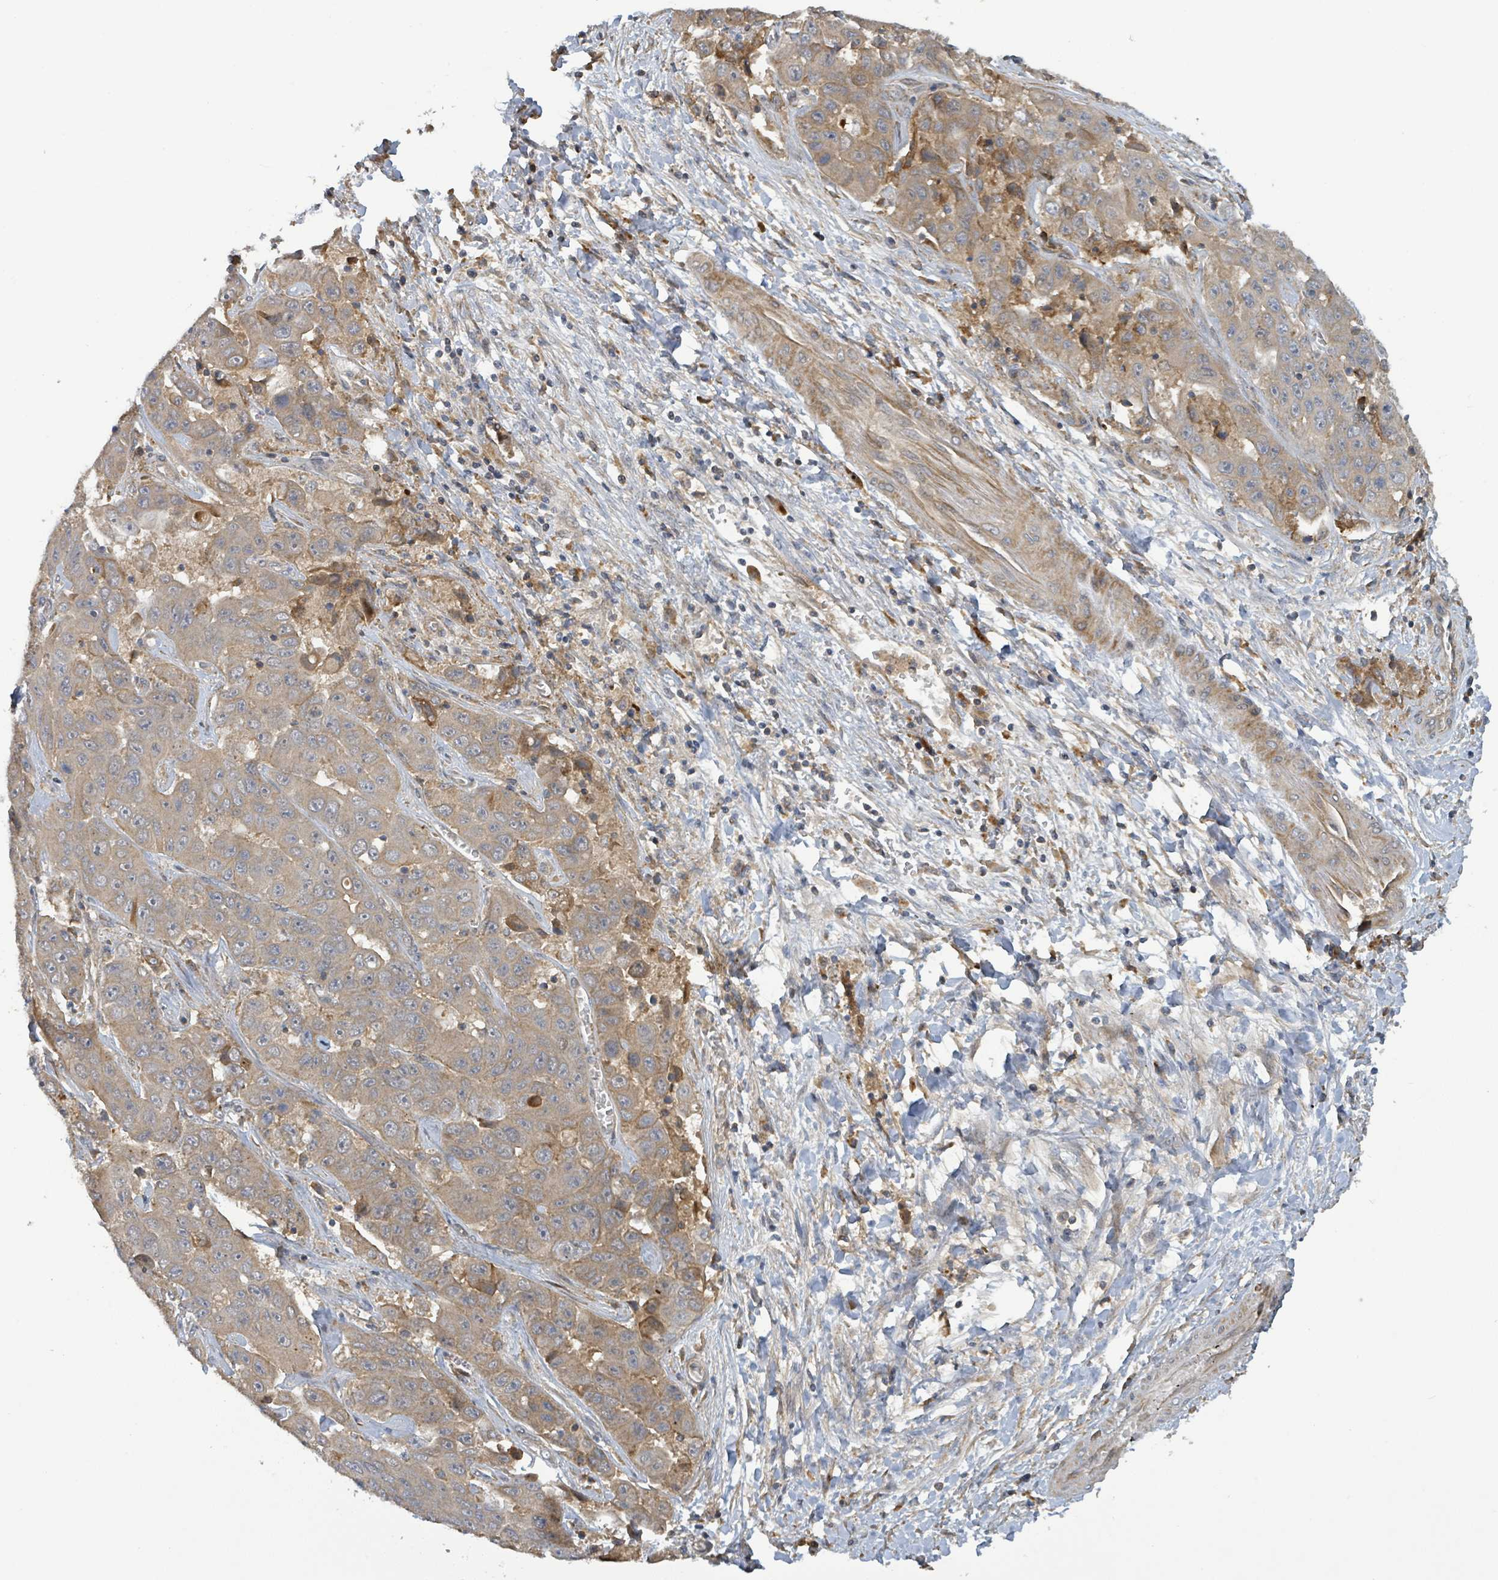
{"staining": {"intensity": "weak", "quantity": ">75%", "location": "cytoplasmic/membranous"}, "tissue": "liver cancer", "cell_type": "Tumor cells", "image_type": "cancer", "snomed": [{"axis": "morphology", "description": "Cholangiocarcinoma"}, {"axis": "topography", "description": "Liver"}], "caption": "Liver cholangiocarcinoma stained for a protein reveals weak cytoplasmic/membranous positivity in tumor cells.", "gene": "STARD4", "patient": {"sex": "female", "age": 52}}